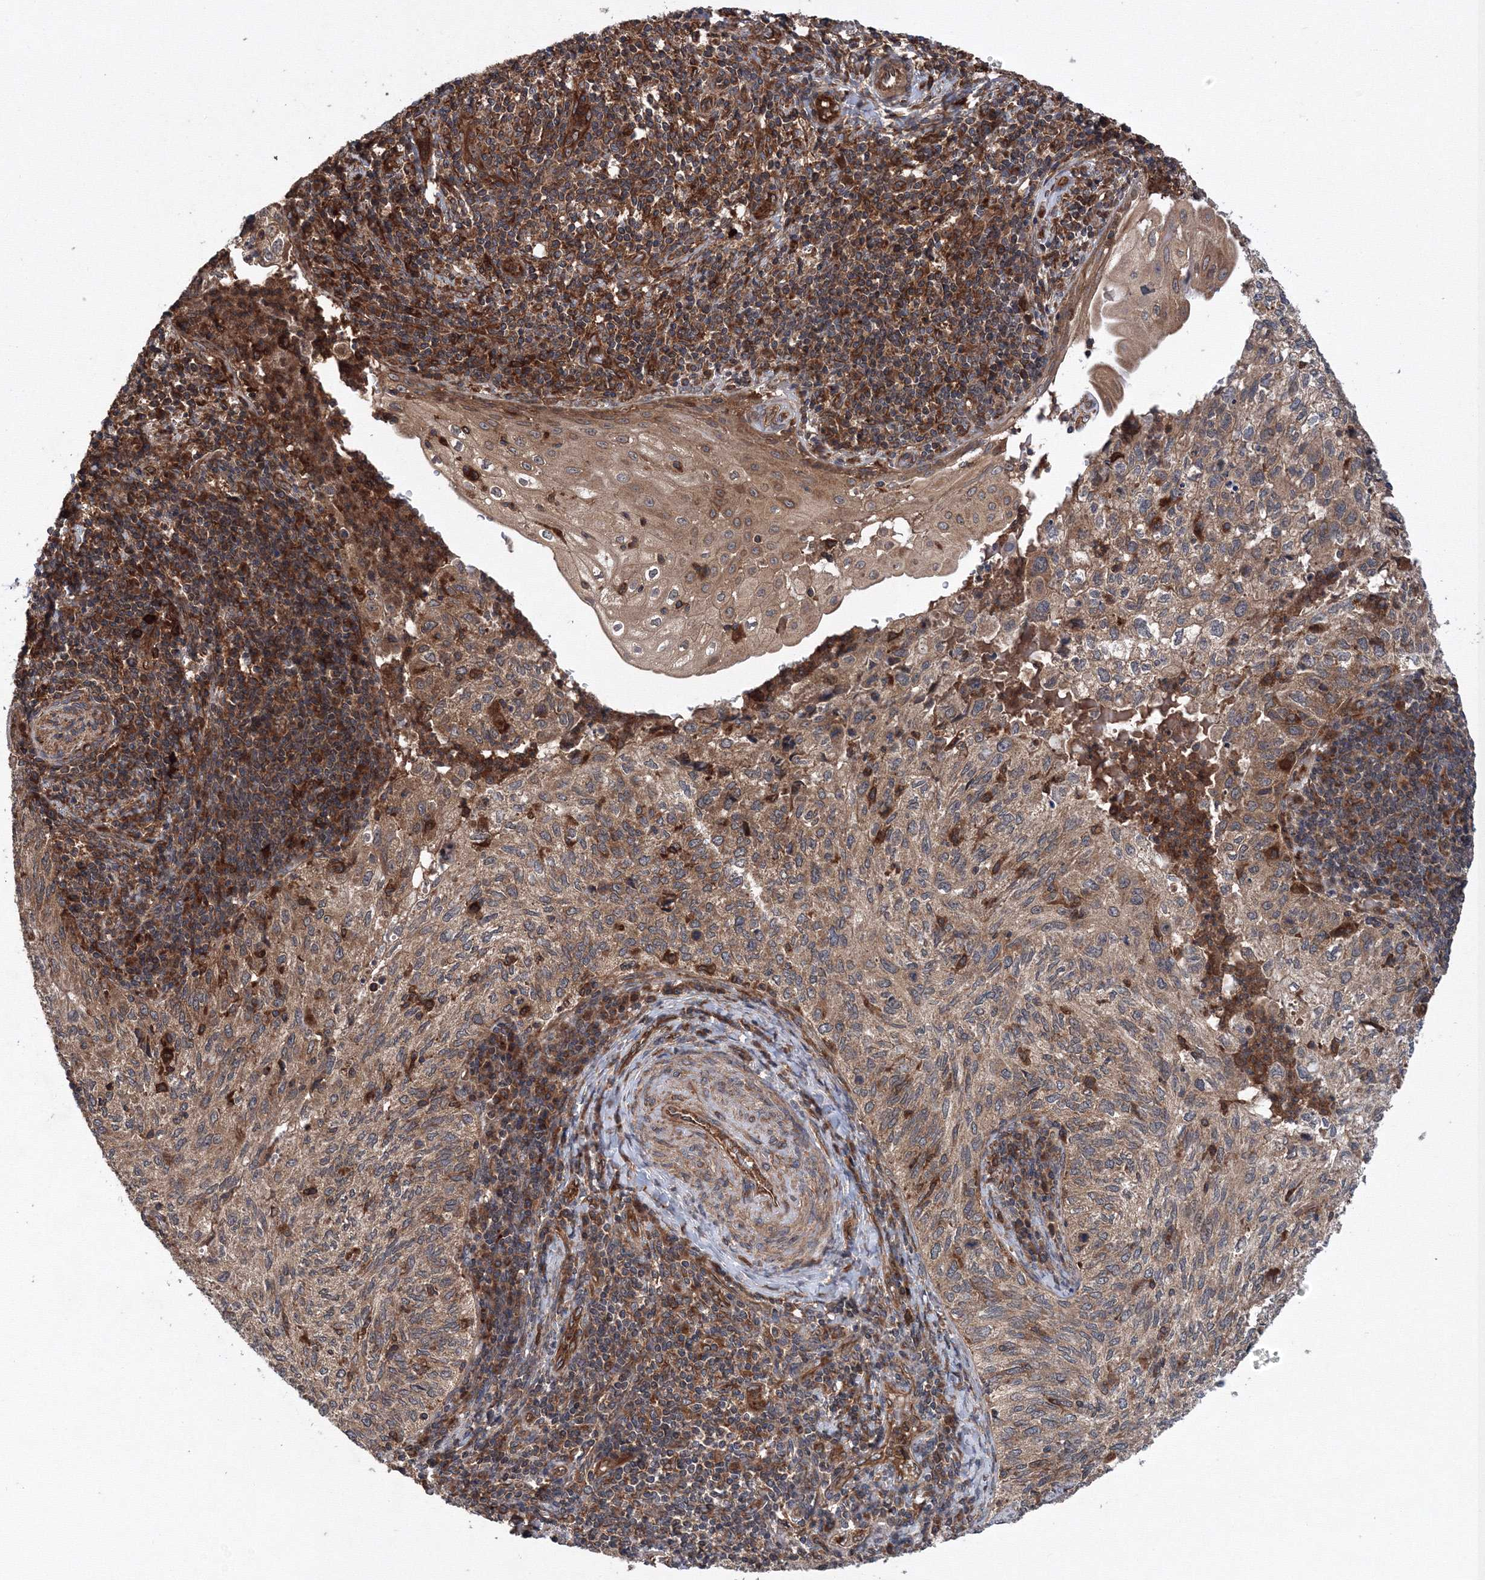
{"staining": {"intensity": "moderate", "quantity": ">75%", "location": "cytoplasmic/membranous"}, "tissue": "cervical cancer", "cell_type": "Tumor cells", "image_type": "cancer", "snomed": [{"axis": "morphology", "description": "Squamous cell carcinoma, NOS"}, {"axis": "topography", "description": "Cervix"}], "caption": "Moderate cytoplasmic/membranous positivity for a protein is seen in about >75% of tumor cells of cervical squamous cell carcinoma using immunohistochemistry.", "gene": "ATG3", "patient": {"sex": "female", "age": 30}}